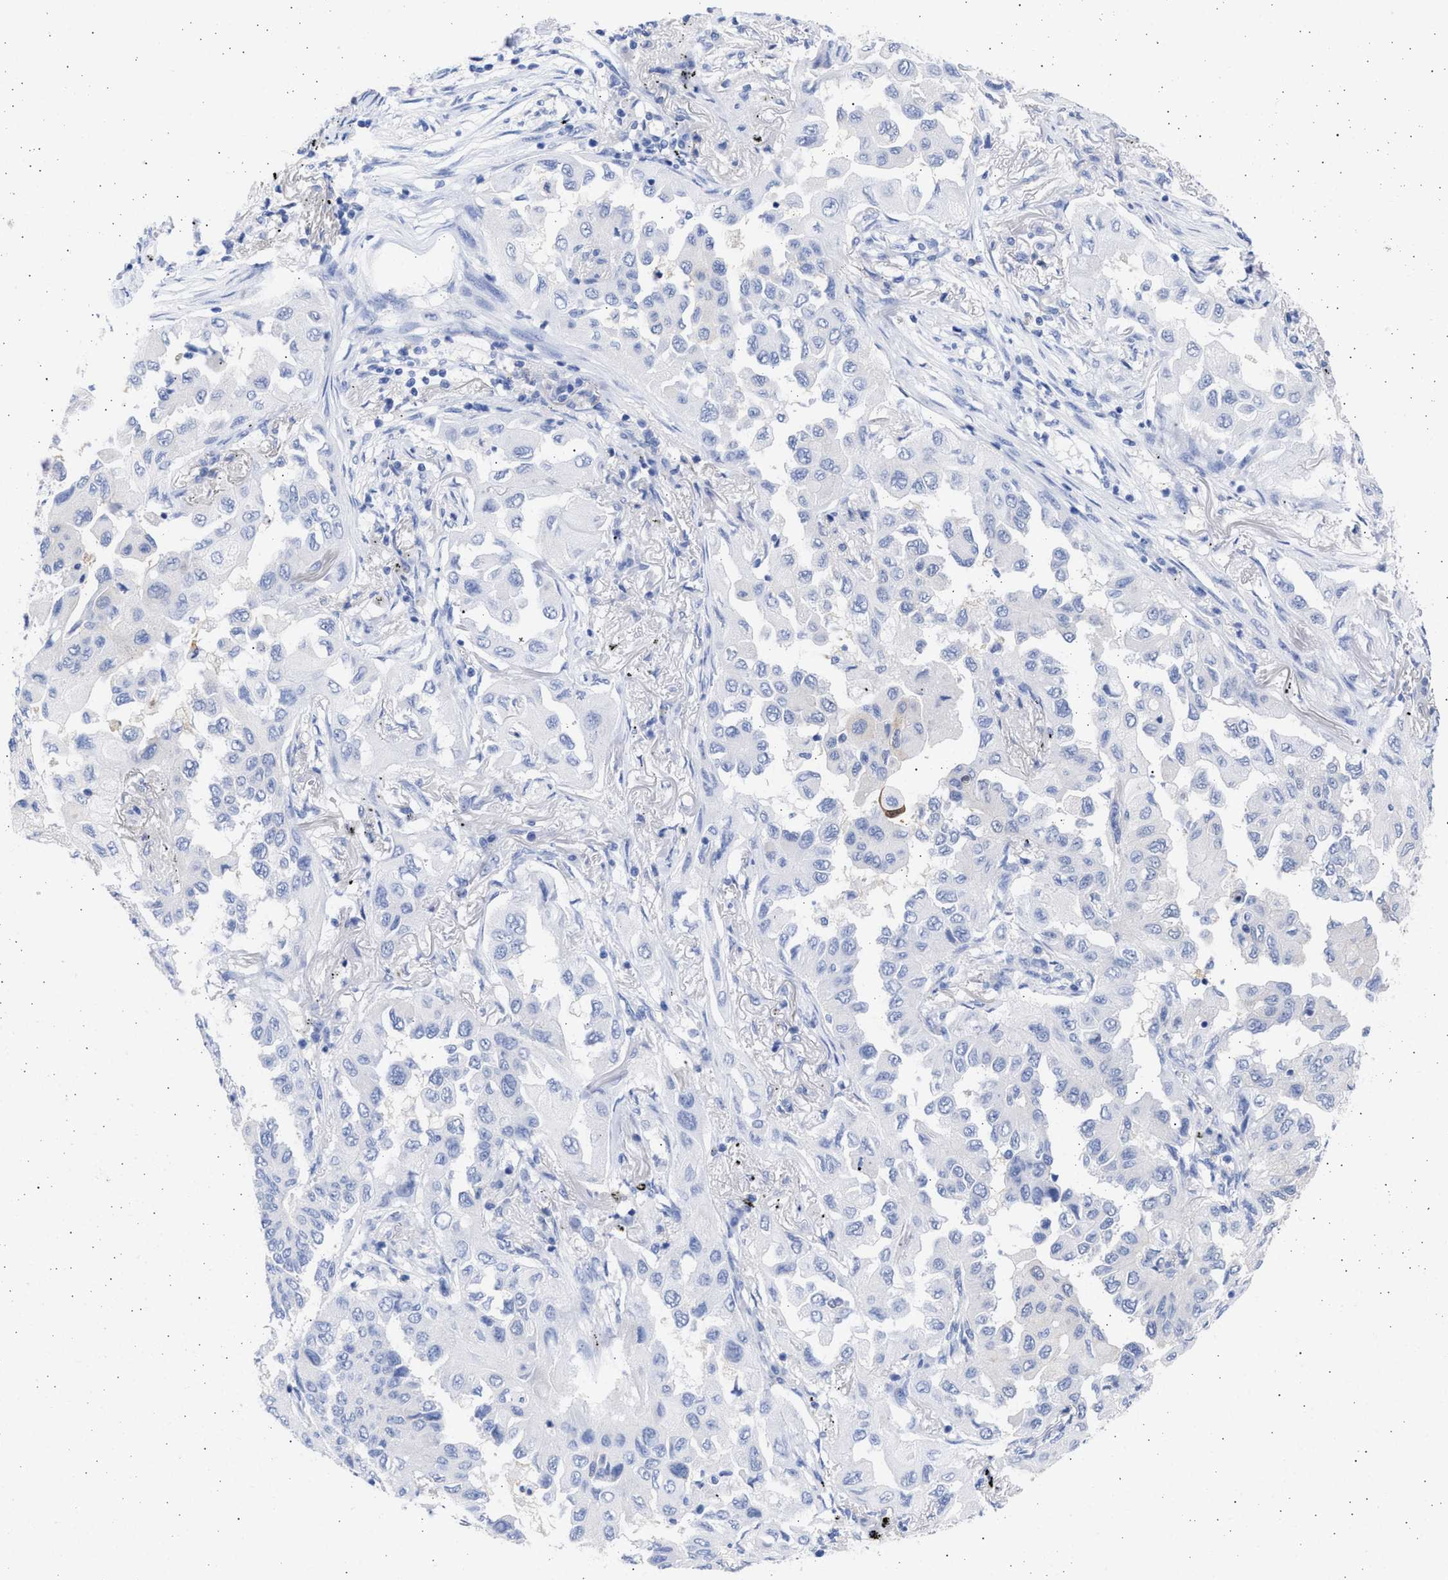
{"staining": {"intensity": "negative", "quantity": "none", "location": "none"}, "tissue": "lung cancer", "cell_type": "Tumor cells", "image_type": "cancer", "snomed": [{"axis": "morphology", "description": "Adenocarcinoma, NOS"}, {"axis": "topography", "description": "Lung"}], "caption": "Immunohistochemical staining of human lung cancer (adenocarcinoma) reveals no significant positivity in tumor cells. Nuclei are stained in blue.", "gene": "ALDOC", "patient": {"sex": "female", "age": 65}}